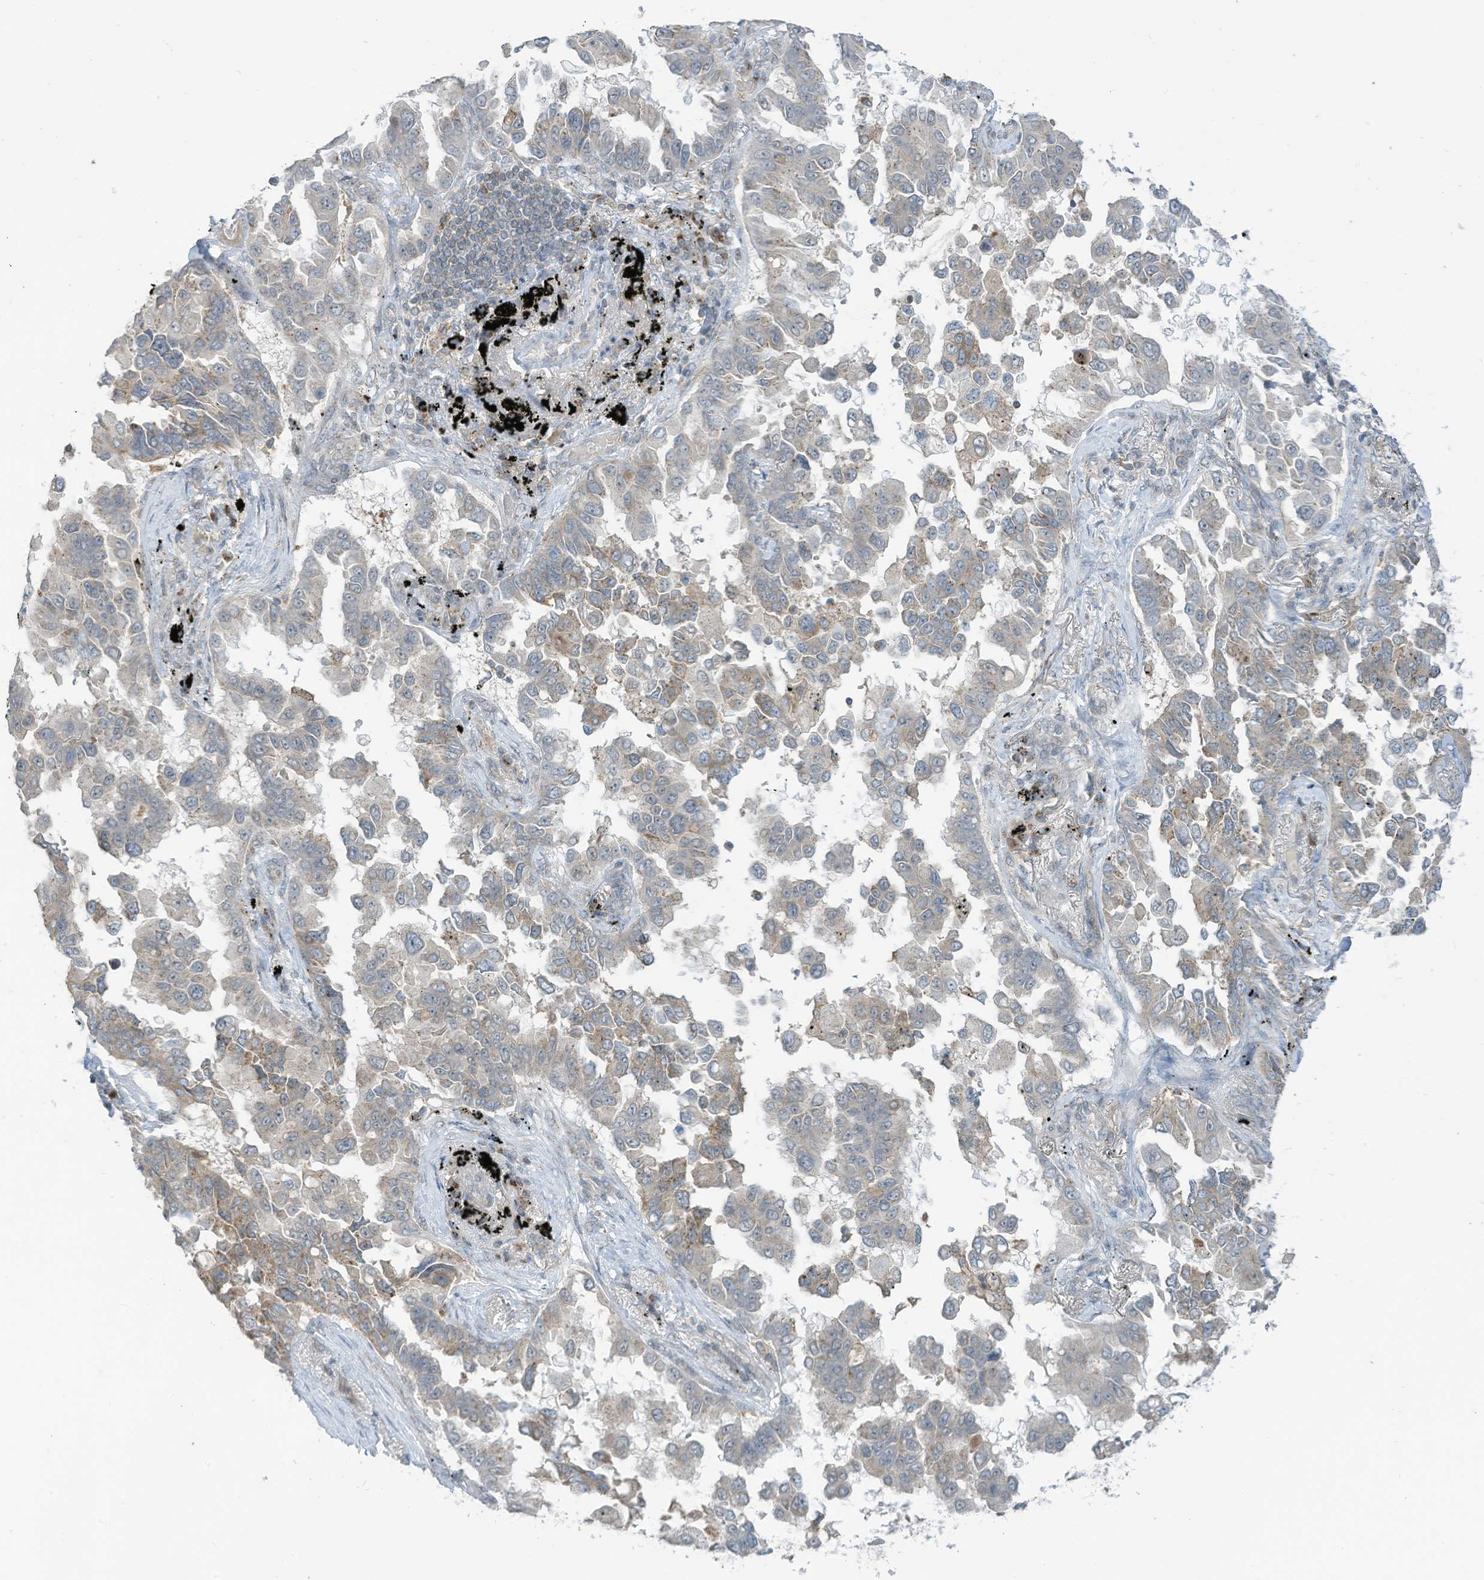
{"staining": {"intensity": "weak", "quantity": "<25%", "location": "cytoplasmic/membranous"}, "tissue": "lung cancer", "cell_type": "Tumor cells", "image_type": "cancer", "snomed": [{"axis": "morphology", "description": "Adenocarcinoma, NOS"}, {"axis": "topography", "description": "Lung"}], "caption": "Immunohistochemistry (IHC) histopathology image of lung cancer stained for a protein (brown), which shows no staining in tumor cells.", "gene": "PARVG", "patient": {"sex": "female", "age": 67}}